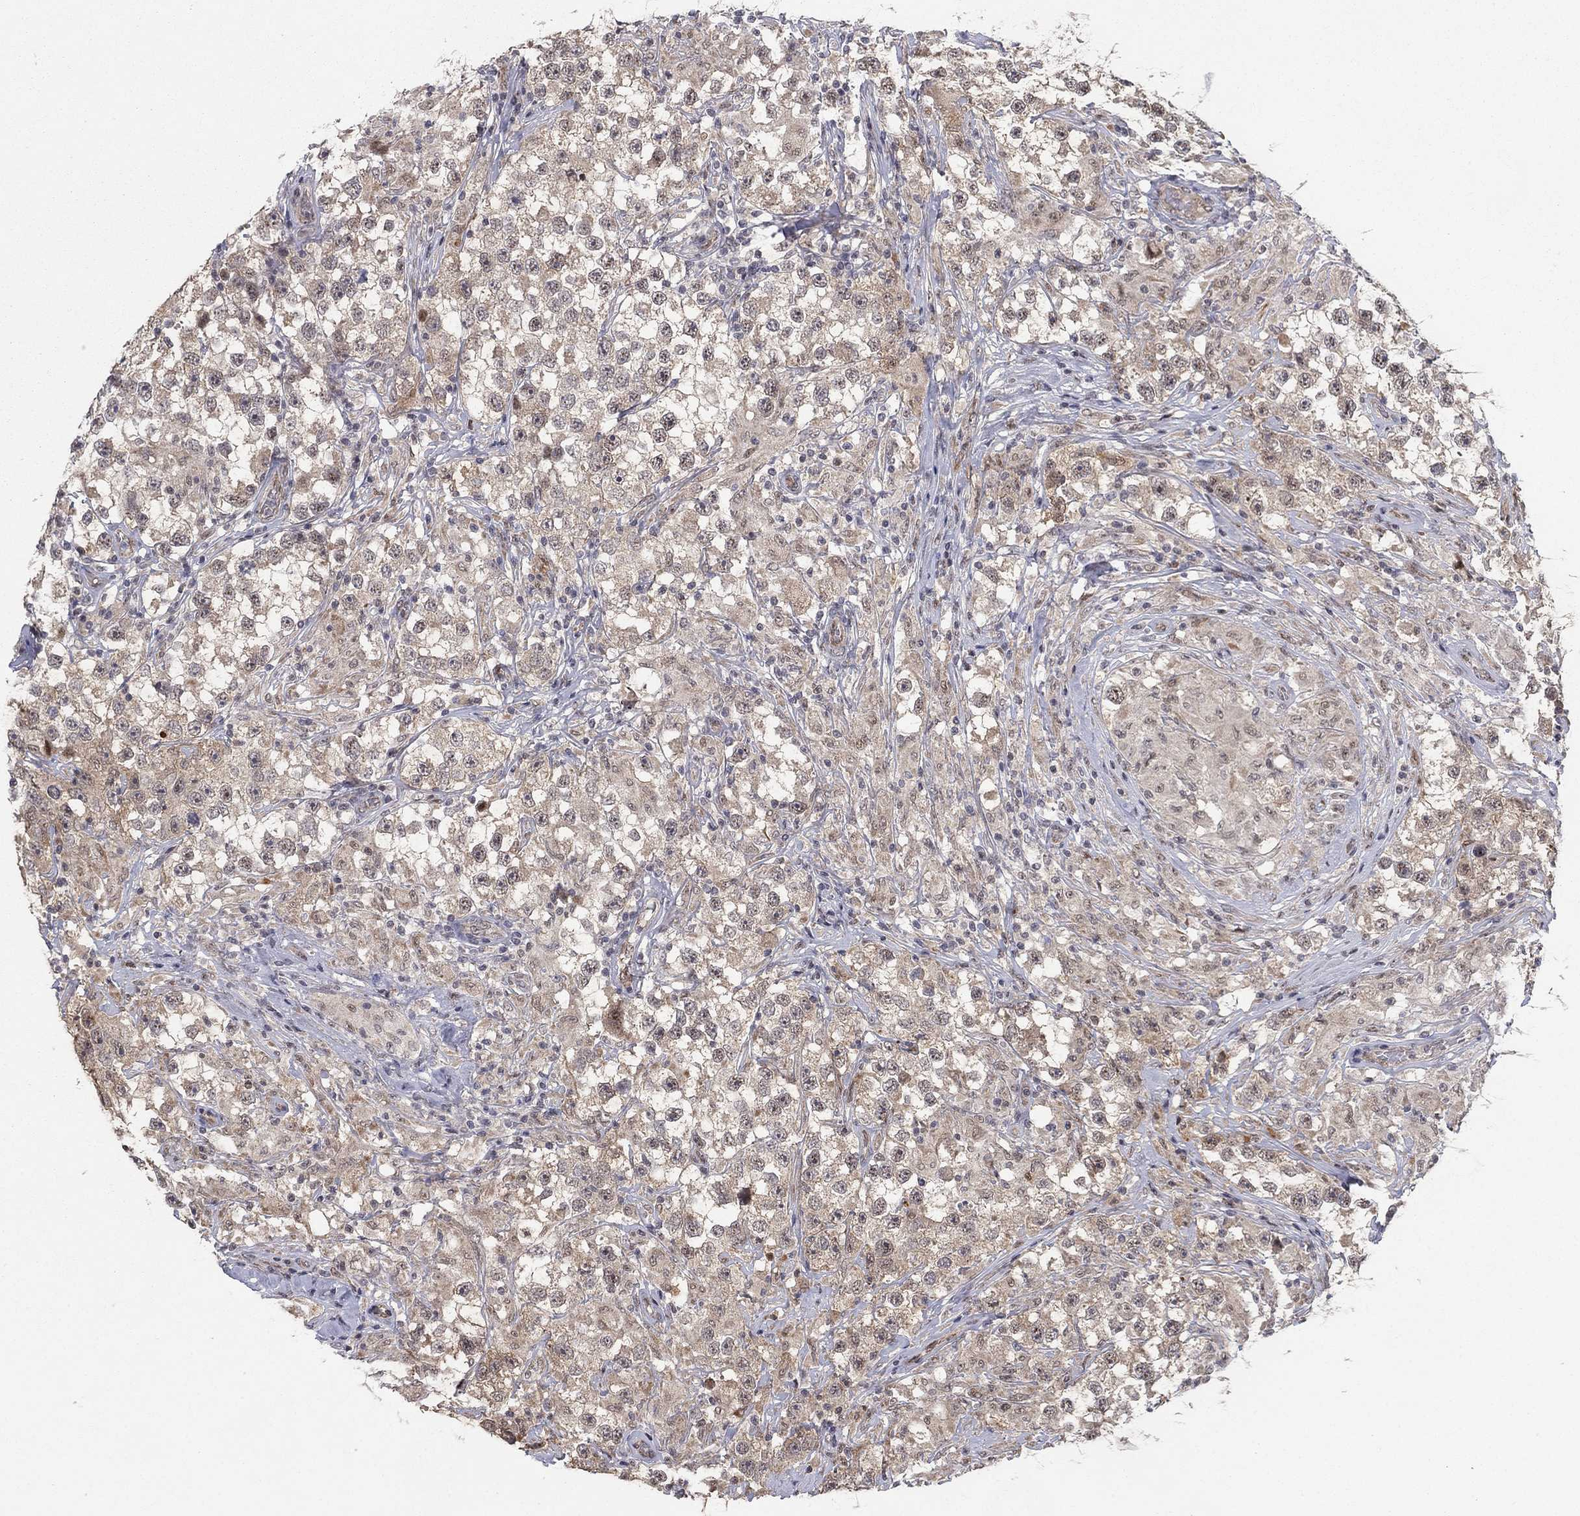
{"staining": {"intensity": "moderate", "quantity": ">75%", "location": "cytoplasmic/membranous"}, "tissue": "testis cancer", "cell_type": "Tumor cells", "image_type": "cancer", "snomed": [{"axis": "morphology", "description": "Seminoma, NOS"}, {"axis": "topography", "description": "Testis"}], "caption": "This micrograph demonstrates immunohistochemistry (IHC) staining of testis cancer (seminoma), with medium moderate cytoplasmic/membranous staining in approximately >75% of tumor cells.", "gene": "ZNF395", "patient": {"sex": "male", "age": 46}}